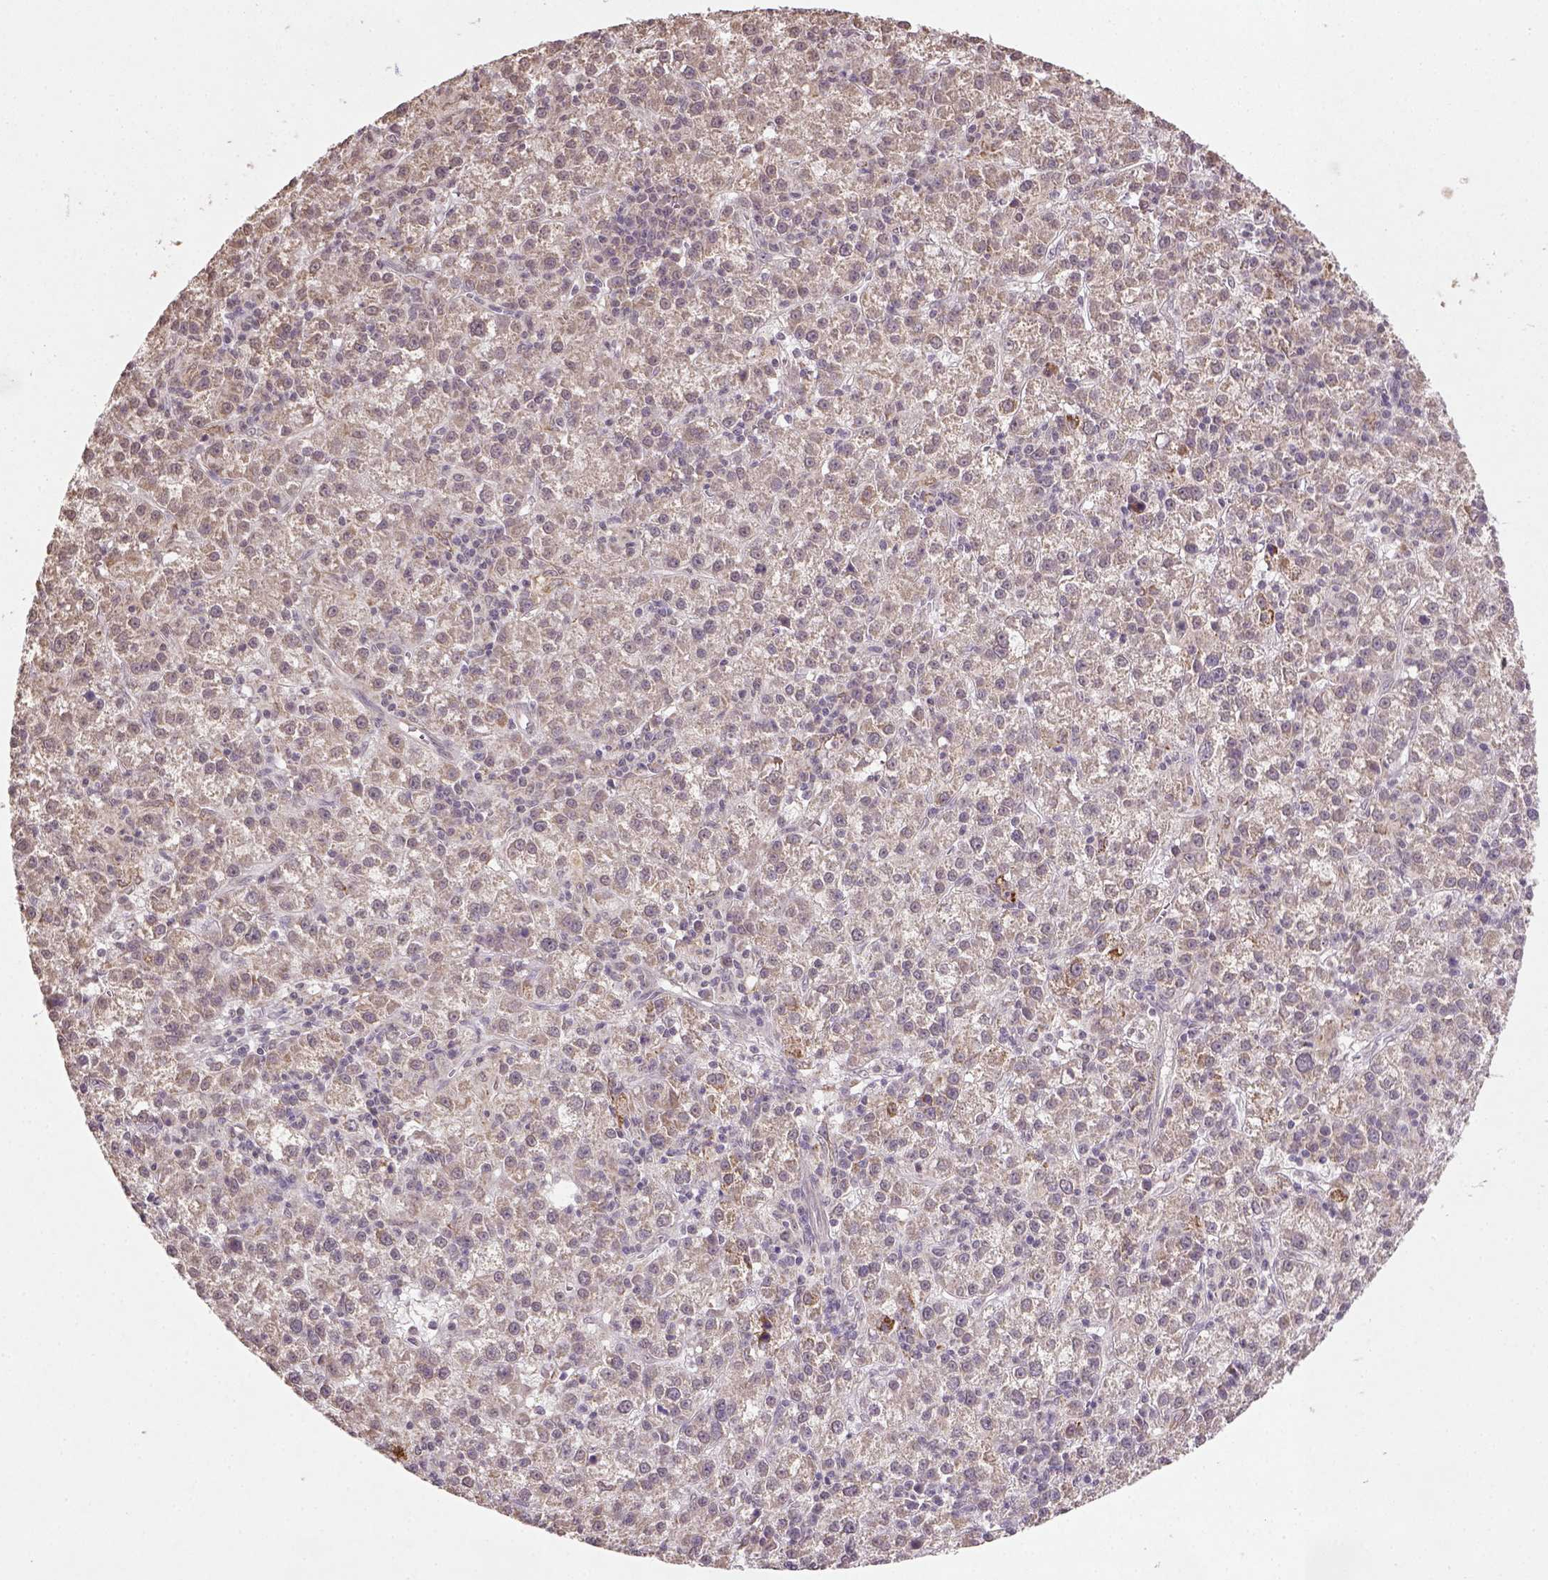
{"staining": {"intensity": "weak", "quantity": ">75%", "location": "cytoplasmic/membranous"}, "tissue": "liver cancer", "cell_type": "Tumor cells", "image_type": "cancer", "snomed": [{"axis": "morphology", "description": "Carcinoma, Hepatocellular, NOS"}, {"axis": "topography", "description": "Liver"}], "caption": "Protein staining of liver cancer tissue exhibits weak cytoplasmic/membranous staining in about >75% of tumor cells. (DAB (3,3'-diaminobenzidine) IHC with brightfield microscopy, high magnification).", "gene": "NUDT10", "patient": {"sex": "female", "age": 60}}